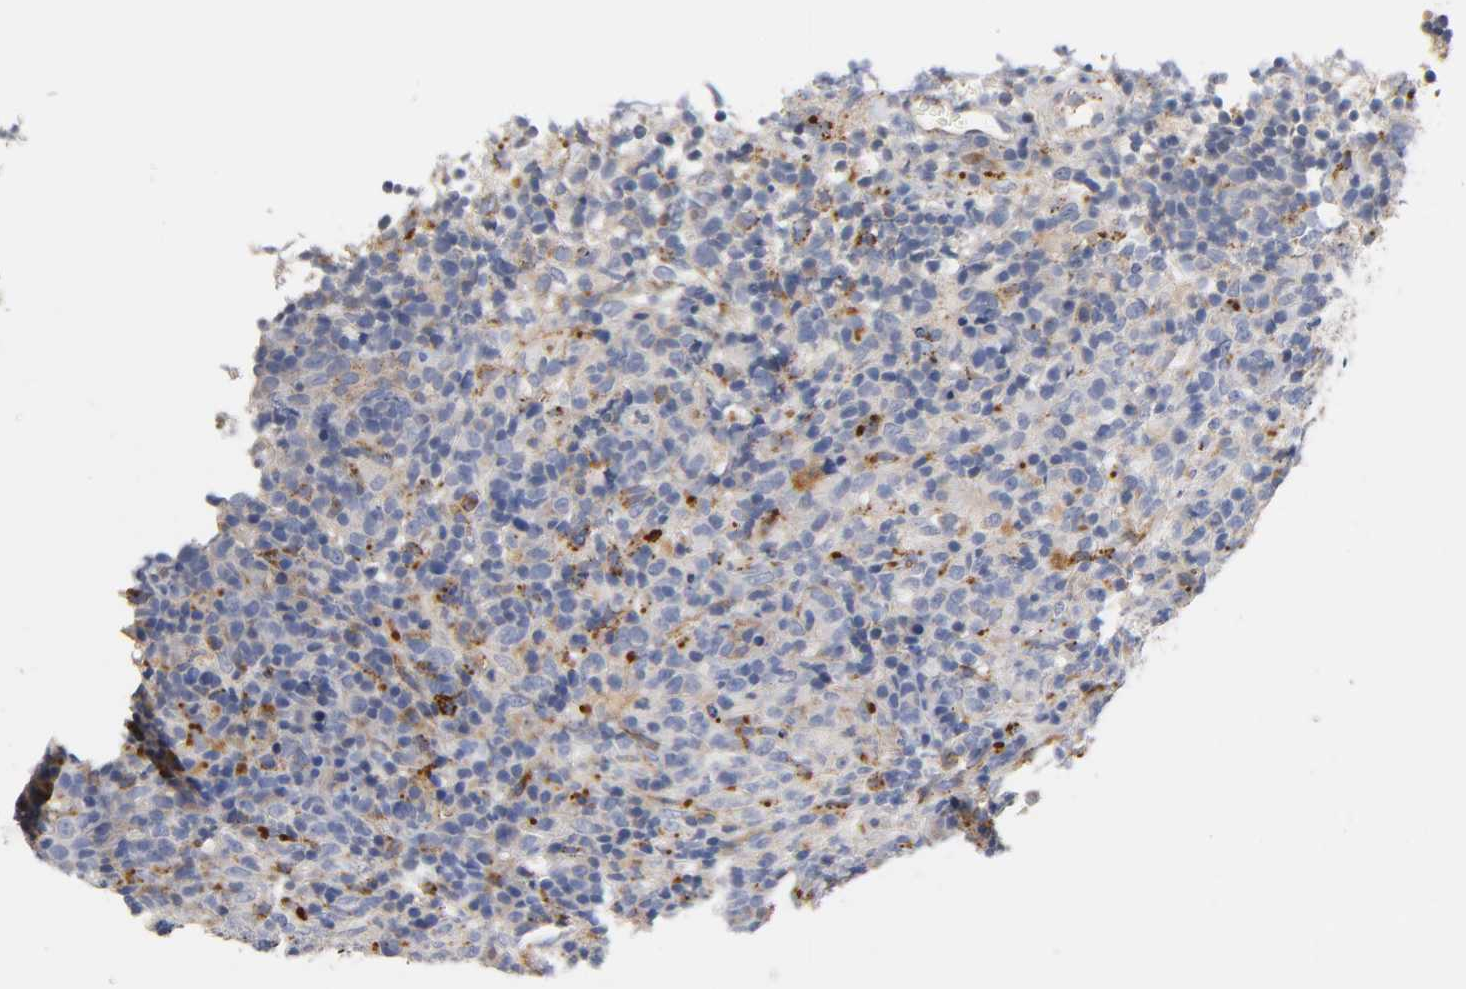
{"staining": {"intensity": "moderate", "quantity": "25%-75%", "location": "cytoplasmic/membranous"}, "tissue": "lymphoma", "cell_type": "Tumor cells", "image_type": "cancer", "snomed": [{"axis": "morphology", "description": "Malignant lymphoma, non-Hodgkin's type, High grade"}, {"axis": "topography", "description": "Lymph node"}], "caption": "Lymphoma tissue exhibits moderate cytoplasmic/membranous expression in about 25%-75% of tumor cells, visualized by immunohistochemistry.", "gene": "SEMA5A", "patient": {"sex": "female", "age": 76}}